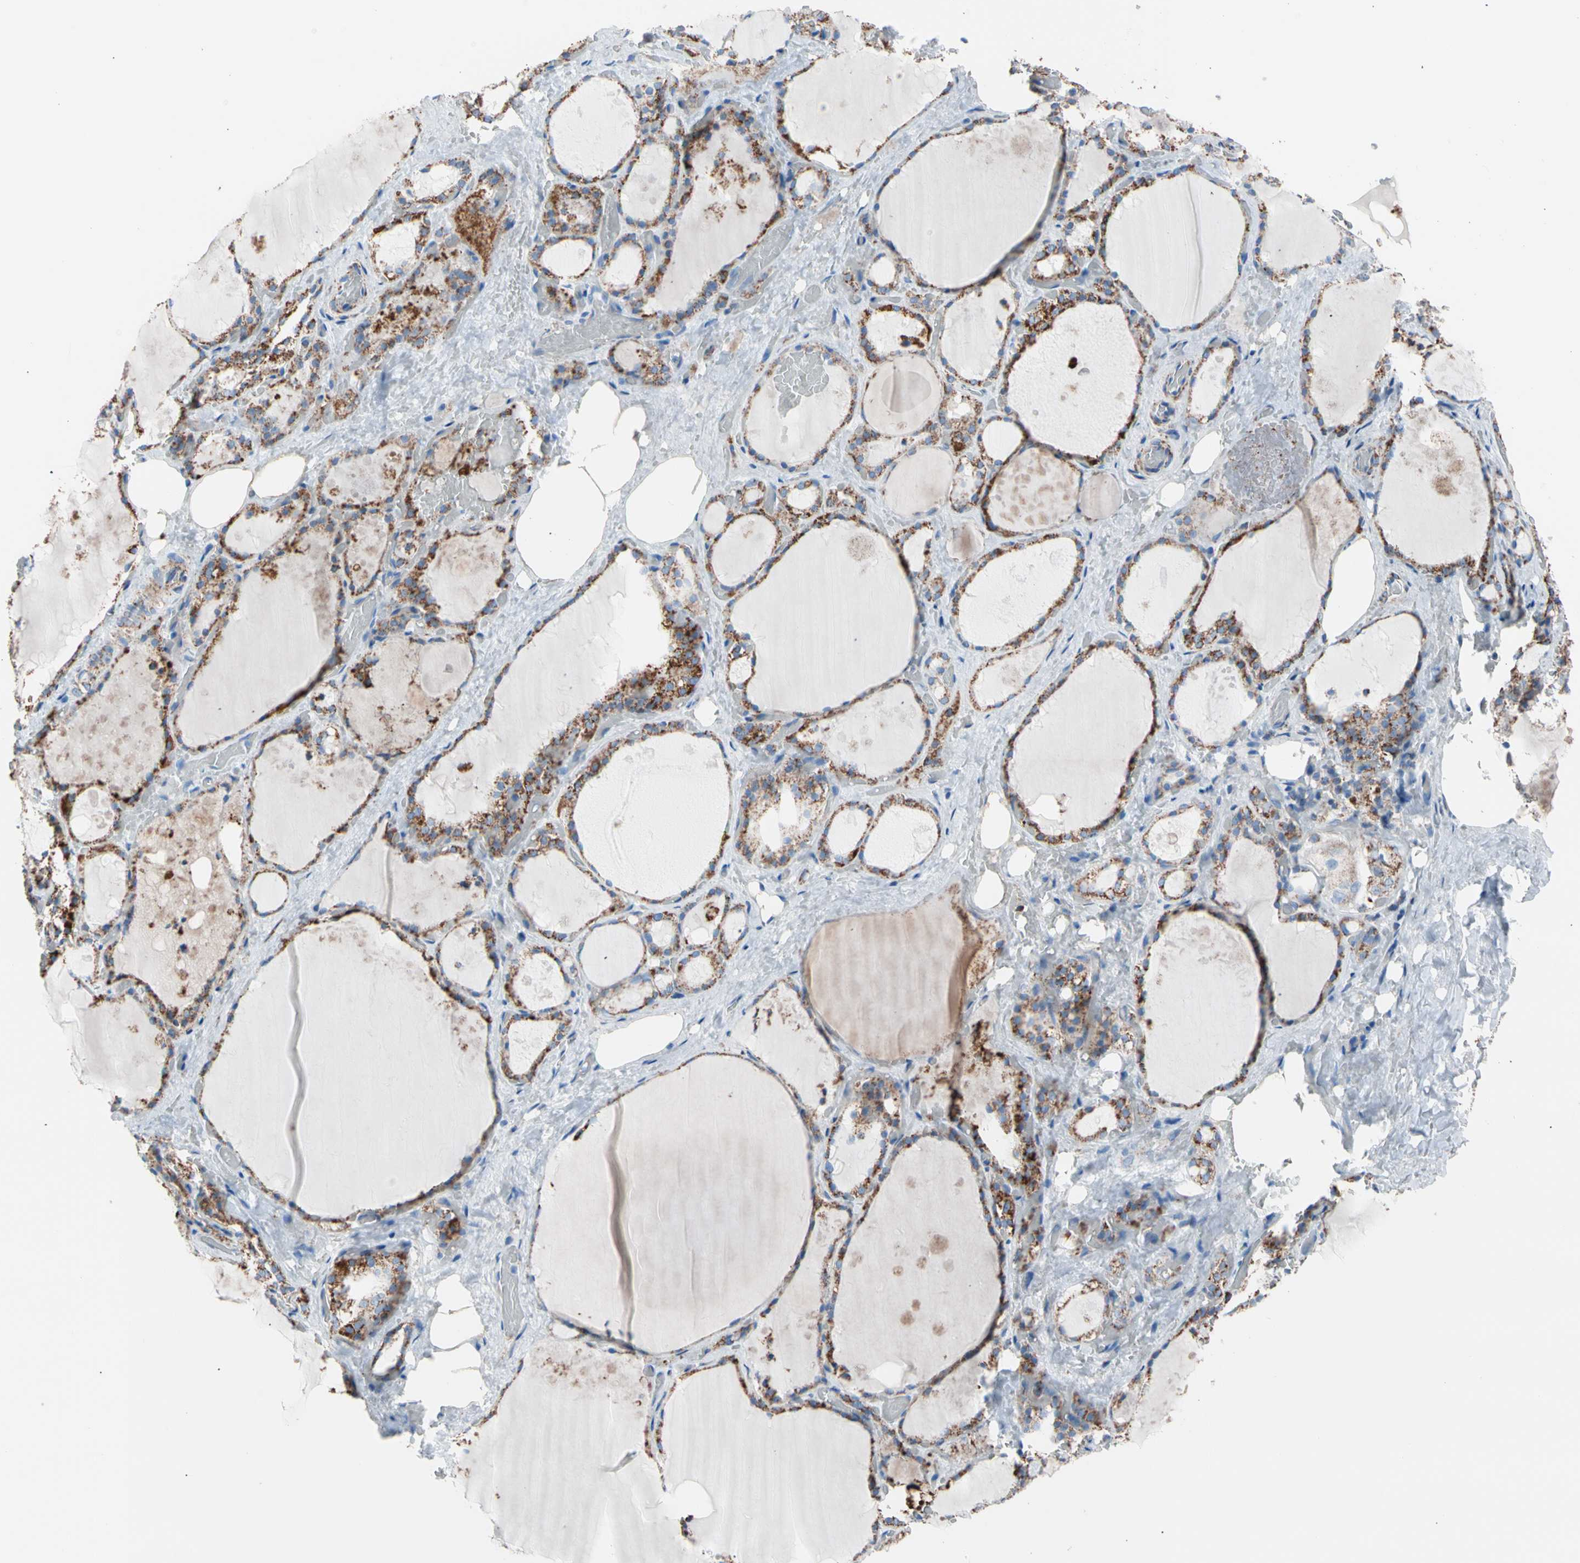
{"staining": {"intensity": "strong", "quantity": ">75%", "location": "cytoplasmic/membranous"}, "tissue": "thyroid gland", "cell_type": "Glandular cells", "image_type": "normal", "snomed": [{"axis": "morphology", "description": "Normal tissue, NOS"}, {"axis": "topography", "description": "Thyroid gland"}], "caption": "High-magnification brightfield microscopy of unremarkable thyroid gland stained with DAB (brown) and counterstained with hematoxylin (blue). glandular cells exhibit strong cytoplasmic/membranous positivity is seen in approximately>75% of cells.", "gene": "HK1", "patient": {"sex": "male", "age": 61}}